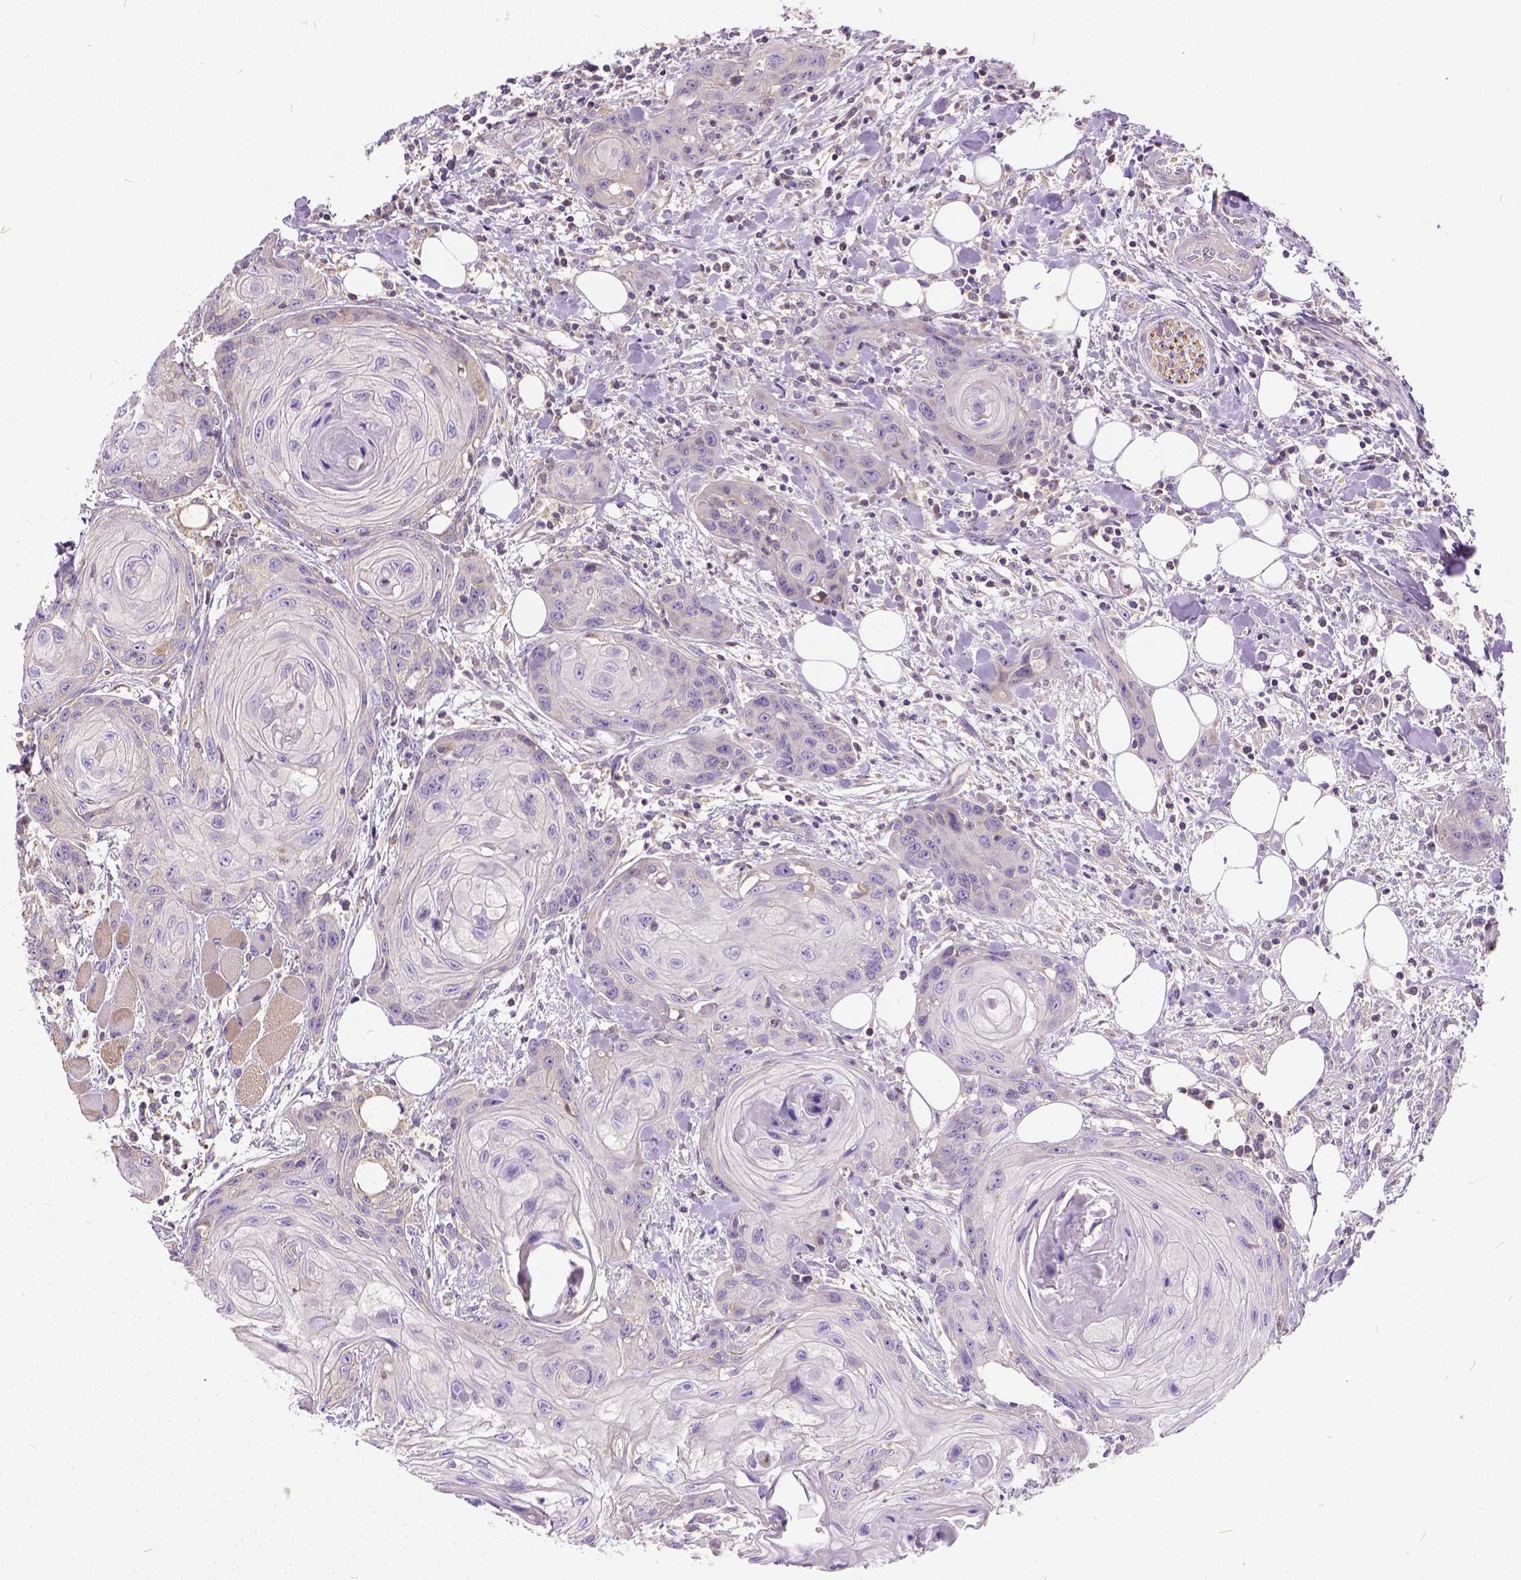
{"staining": {"intensity": "negative", "quantity": "none", "location": "none"}, "tissue": "head and neck cancer", "cell_type": "Tumor cells", "image_type": "cancer", "snomed": [{"axis": "morphology", "description": "Squamous cell carcinoma, NOS"}, {"axis": "topography", "description": "Oral tissue"}, {"axis": "topography", "description": "Head-Neck"}], "caption": "DAB immunohistochemical staining of human head and neck cancer exhibits no significant expression in tumor cells.", "gene": "CADM4", "patient": {"sex": "male", "age": 58}}